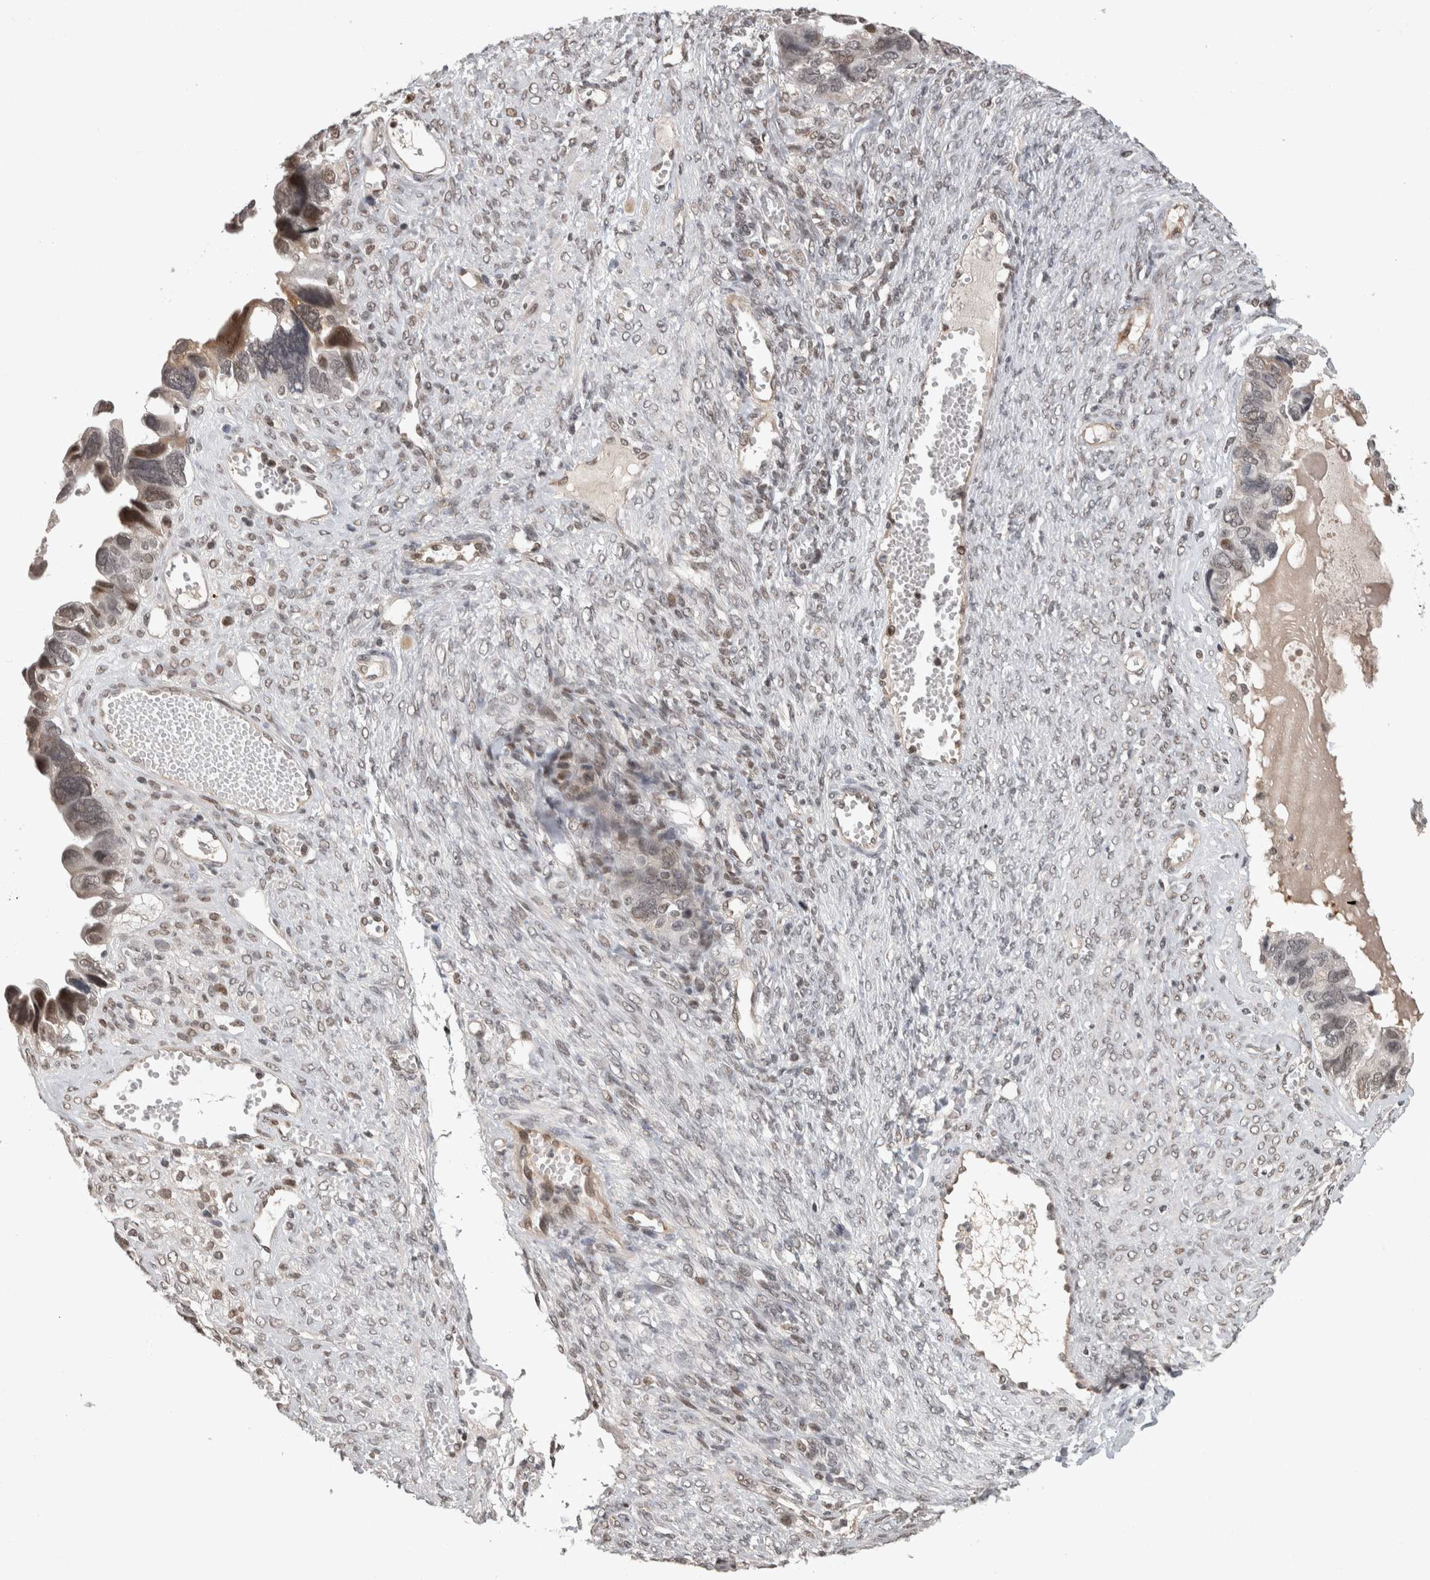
{"staining": {"intensity": "moderate", "quantity": "<25%", "location": "nuclear"}, "tissue": "ovarian cancer", "cell_type": "Tumor cells", "image_type": "cancer", "snomed": [{"axis": "morphology", "description": "Cystadenocarcinoma, serous, NOS"}, {"axis": "topography", "description": "Ovary"}], "caption": "High-power microscopy captured an immunohistochemistry (IHC) image of serous cystadenocarcinoma (ovarian), revealing moderate nuclear expression in about <25% of tumor cells.", "gene": "ZSCAN21", "patient": {"sex": "female", "age": 79}}